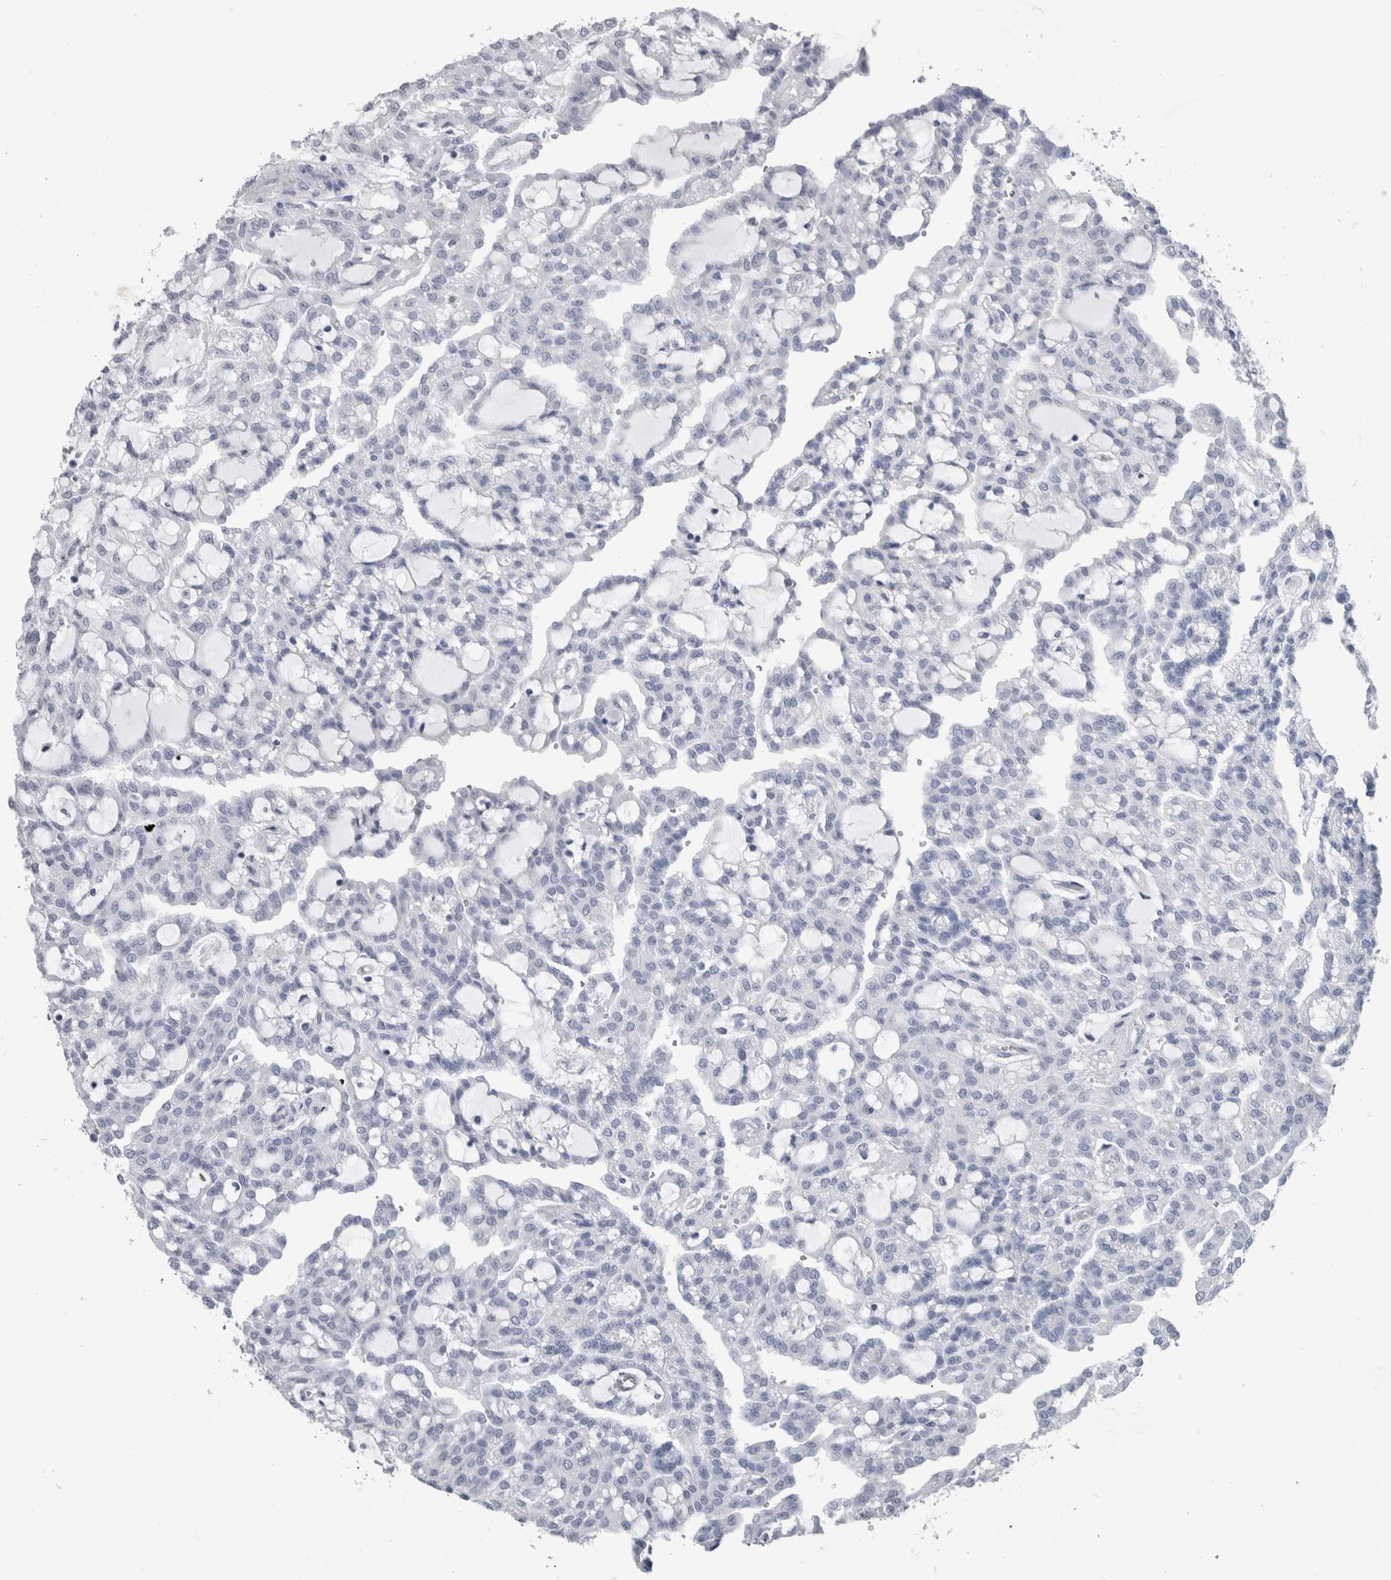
{"staining": {"intensity": "negative", "quantity": "none", "location": "none"}, "tissue": "renal cancer", "cell_type": "Tumor cells", "image_type": "cancer", "snomed": [{"axis": "morphology", "description": "Adenocarcinoma, NOS"}, {"axis": "topography", "description": "Kidney"}], "caption": "DAB (3,3'-diaminobenzidine) immunohistochemical staining of human renal cancer reveals no significant staining in tumor cells. (Stains: DAB (3,3'-diaminobenzidine) immunohistochemistry (IHC) with hematoxylin counter stain, Microscopy: brightfield microscopy at high magnification).", "gene": "PTH", "patient": {"sex": "male", "age": 63}}